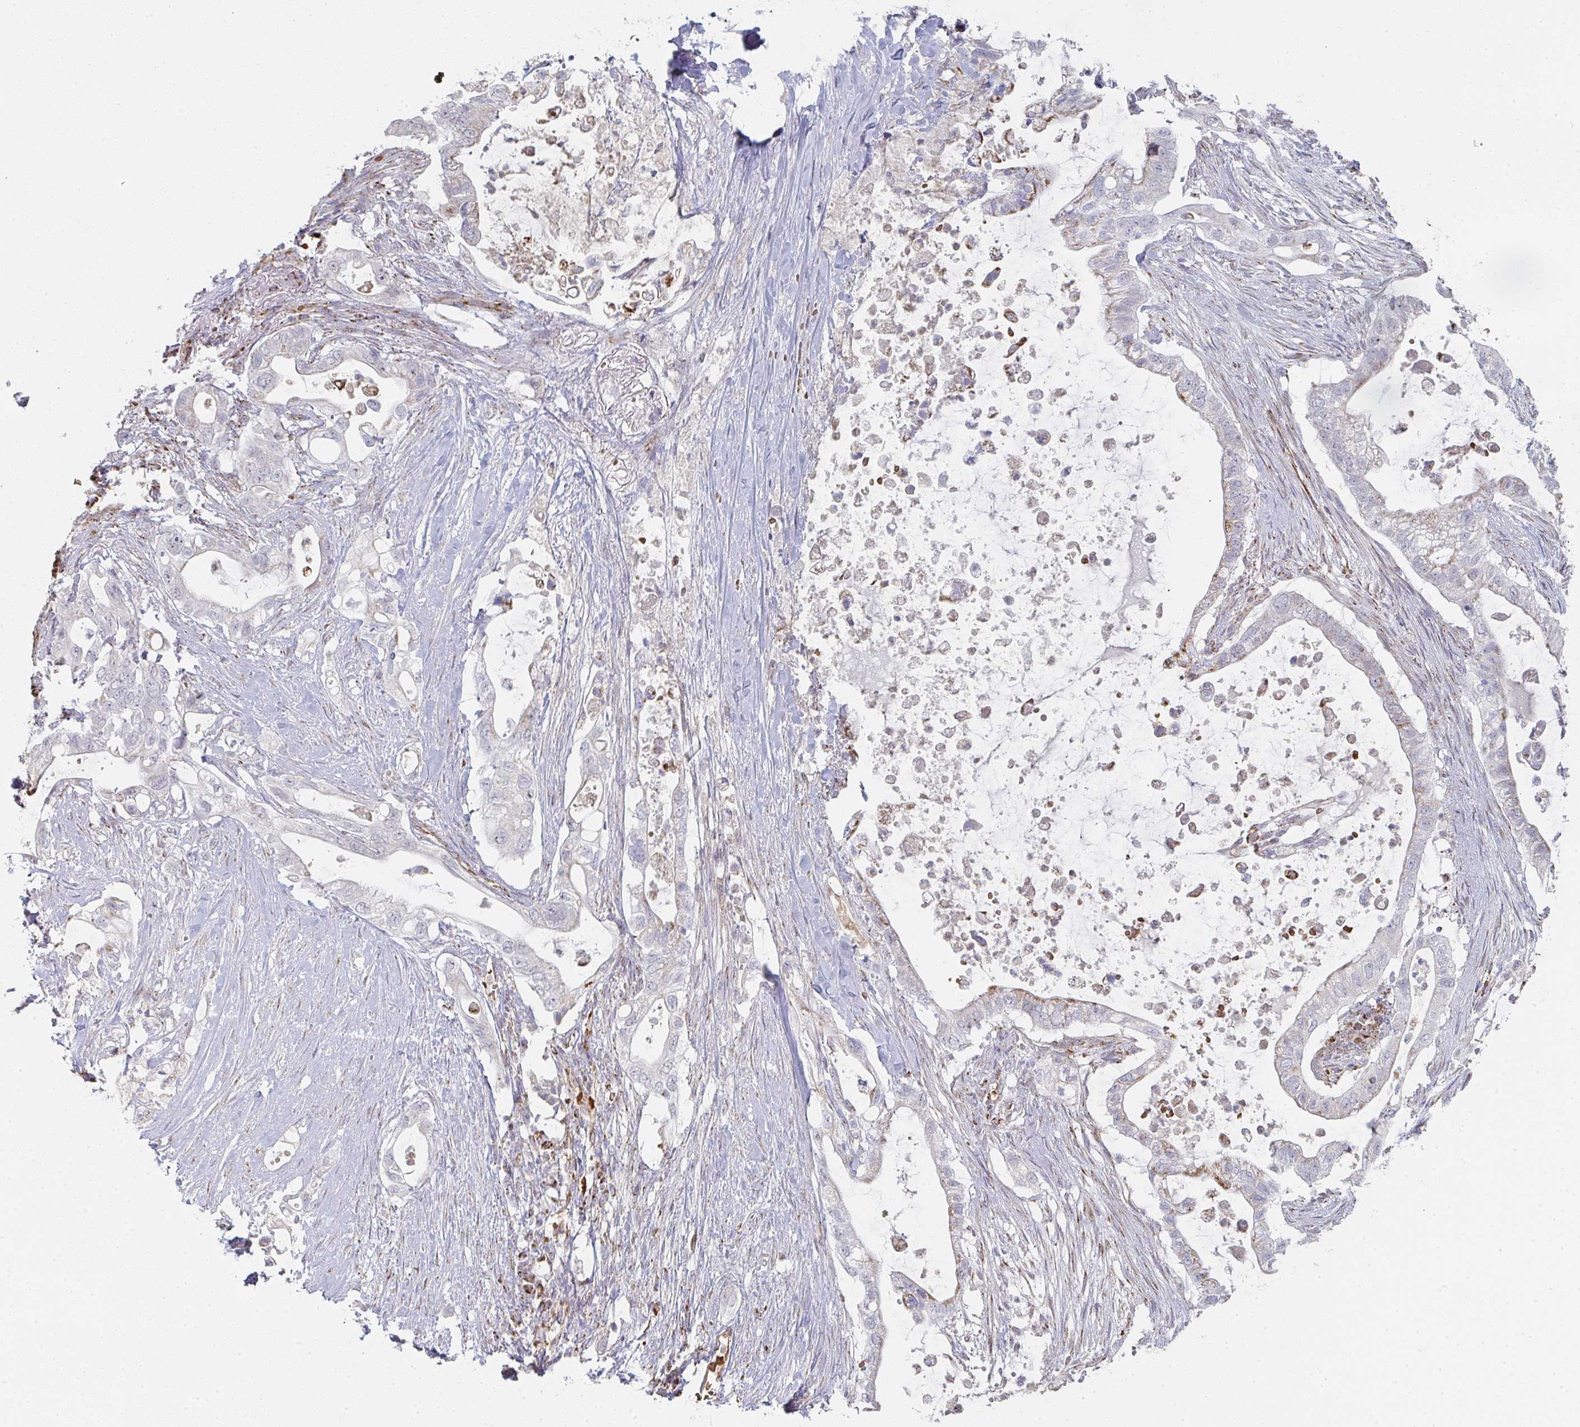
{"staining": {"intensity": "moderate", "quantity": "<25%", "location": "cytoplasmic/membranous"}, "tissue": "pancreatic cancer", "cell_type": "Tumor cells", "image_type": "cancer", "snomed": [{"axis": "morphology", "description": "Adenocarcinoma, NOS"}, {"axis": "topography", "description": "Pancreas"}], "caption": "Pancreatic cancer (adenocarcinoma) tissue shows moderate cytoplasmic/membranous staining in about <25% of tumor cells (DAB IHC with brightfield microscopy, high magnification).", "gene": "ZNF526", "patient": {"sex": "female", "age": 72}}